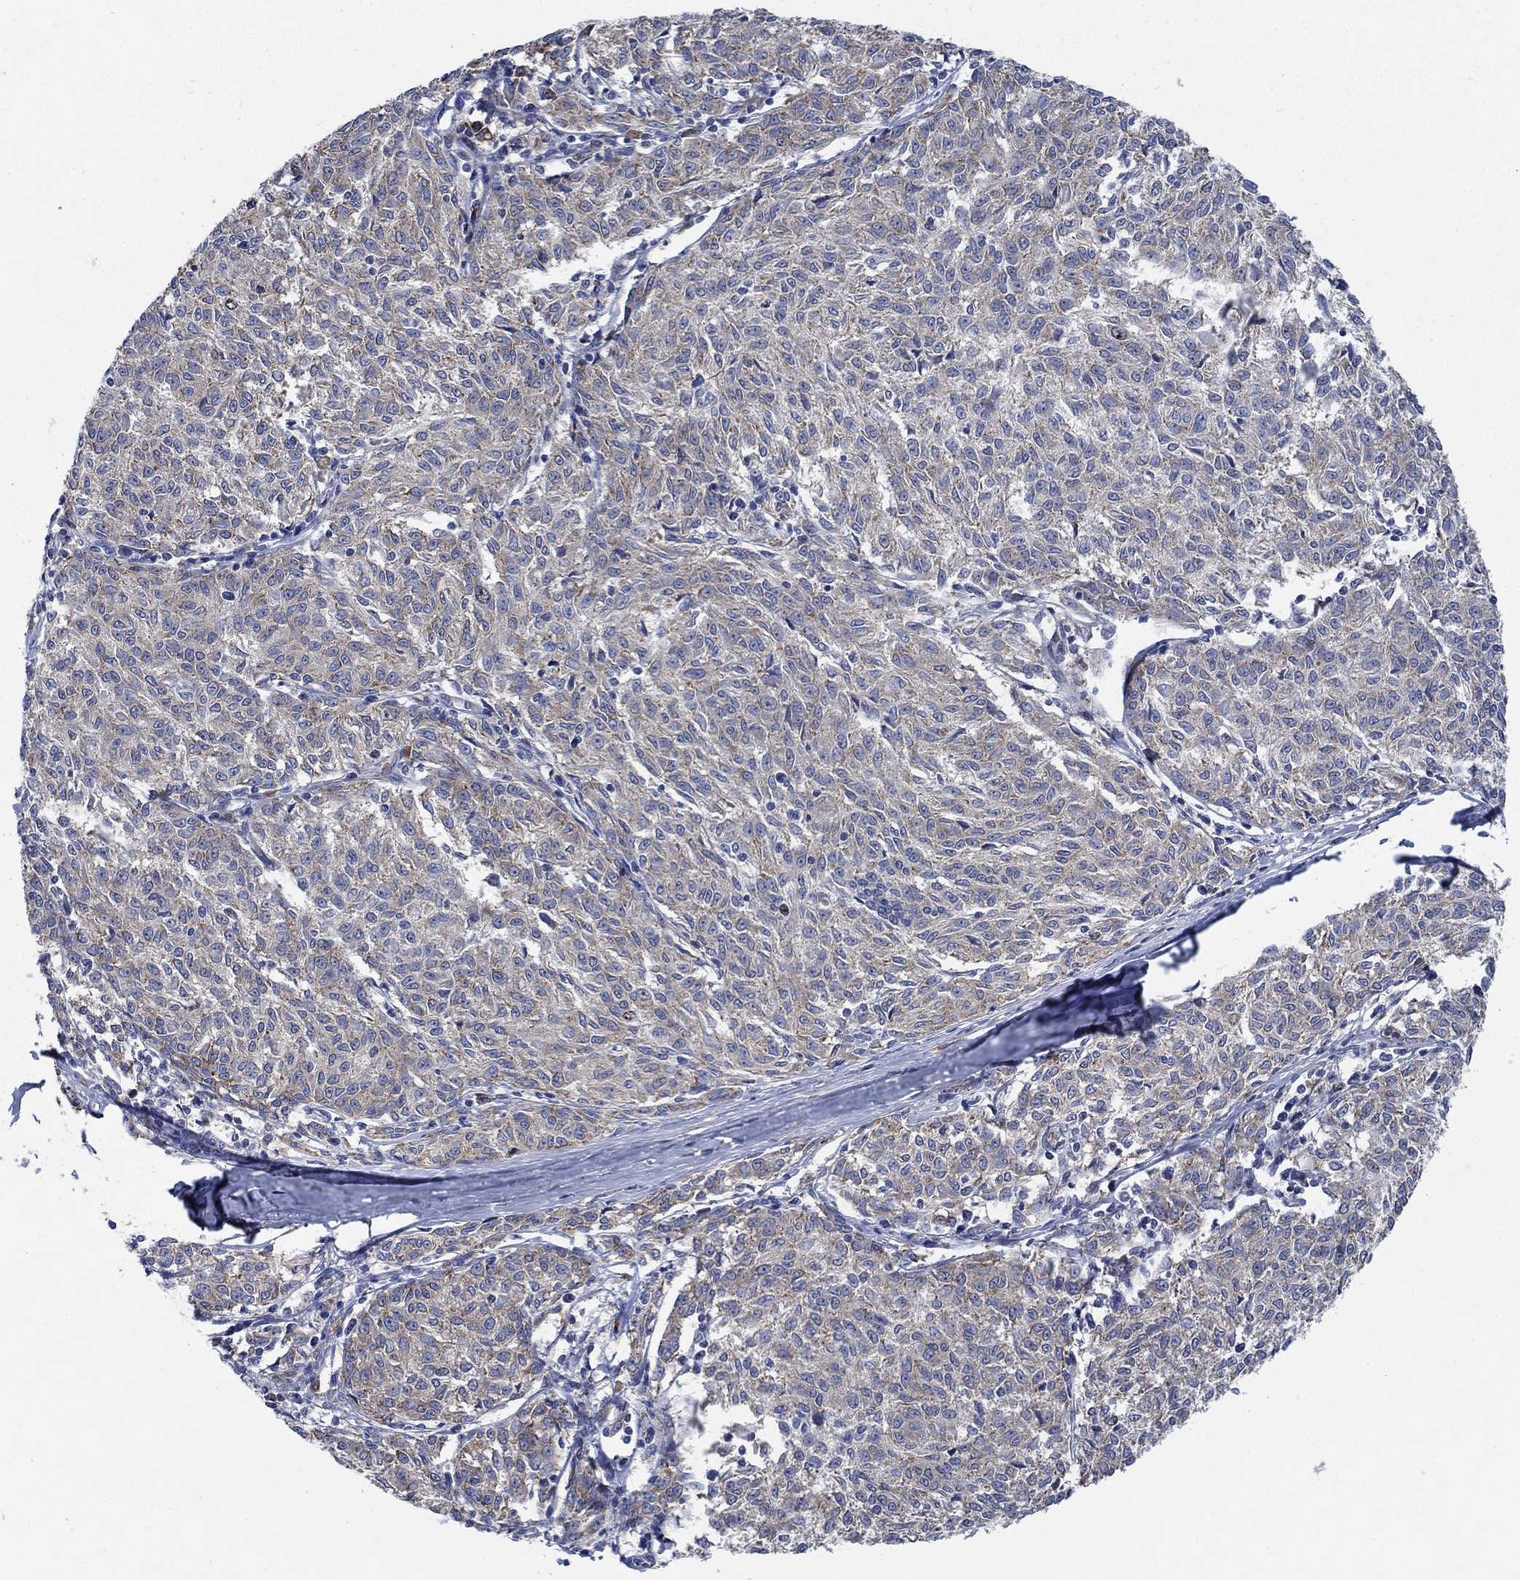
{"staining": {"intensity": "weak", "quantity": "25%-75%", "location": "cytoplasmic/membranous"}, "tissue": "melanoma", "cell_type": "Tumor cells", "image_type": "cancer", "snomed": [{"axis": "morphology", "description": "Malignant melanoma, NOS"}, {"axis": "topography", "description": "Skin"}], "caption": "Approximately 25%-75% of tumor cells in human melanoma reveal weak cytoplasmic/membranous protein staining as visualized by brown immunohistochemical staining.", "gene": "MMP24", "patient": {"sex": "female", "age": 72}}